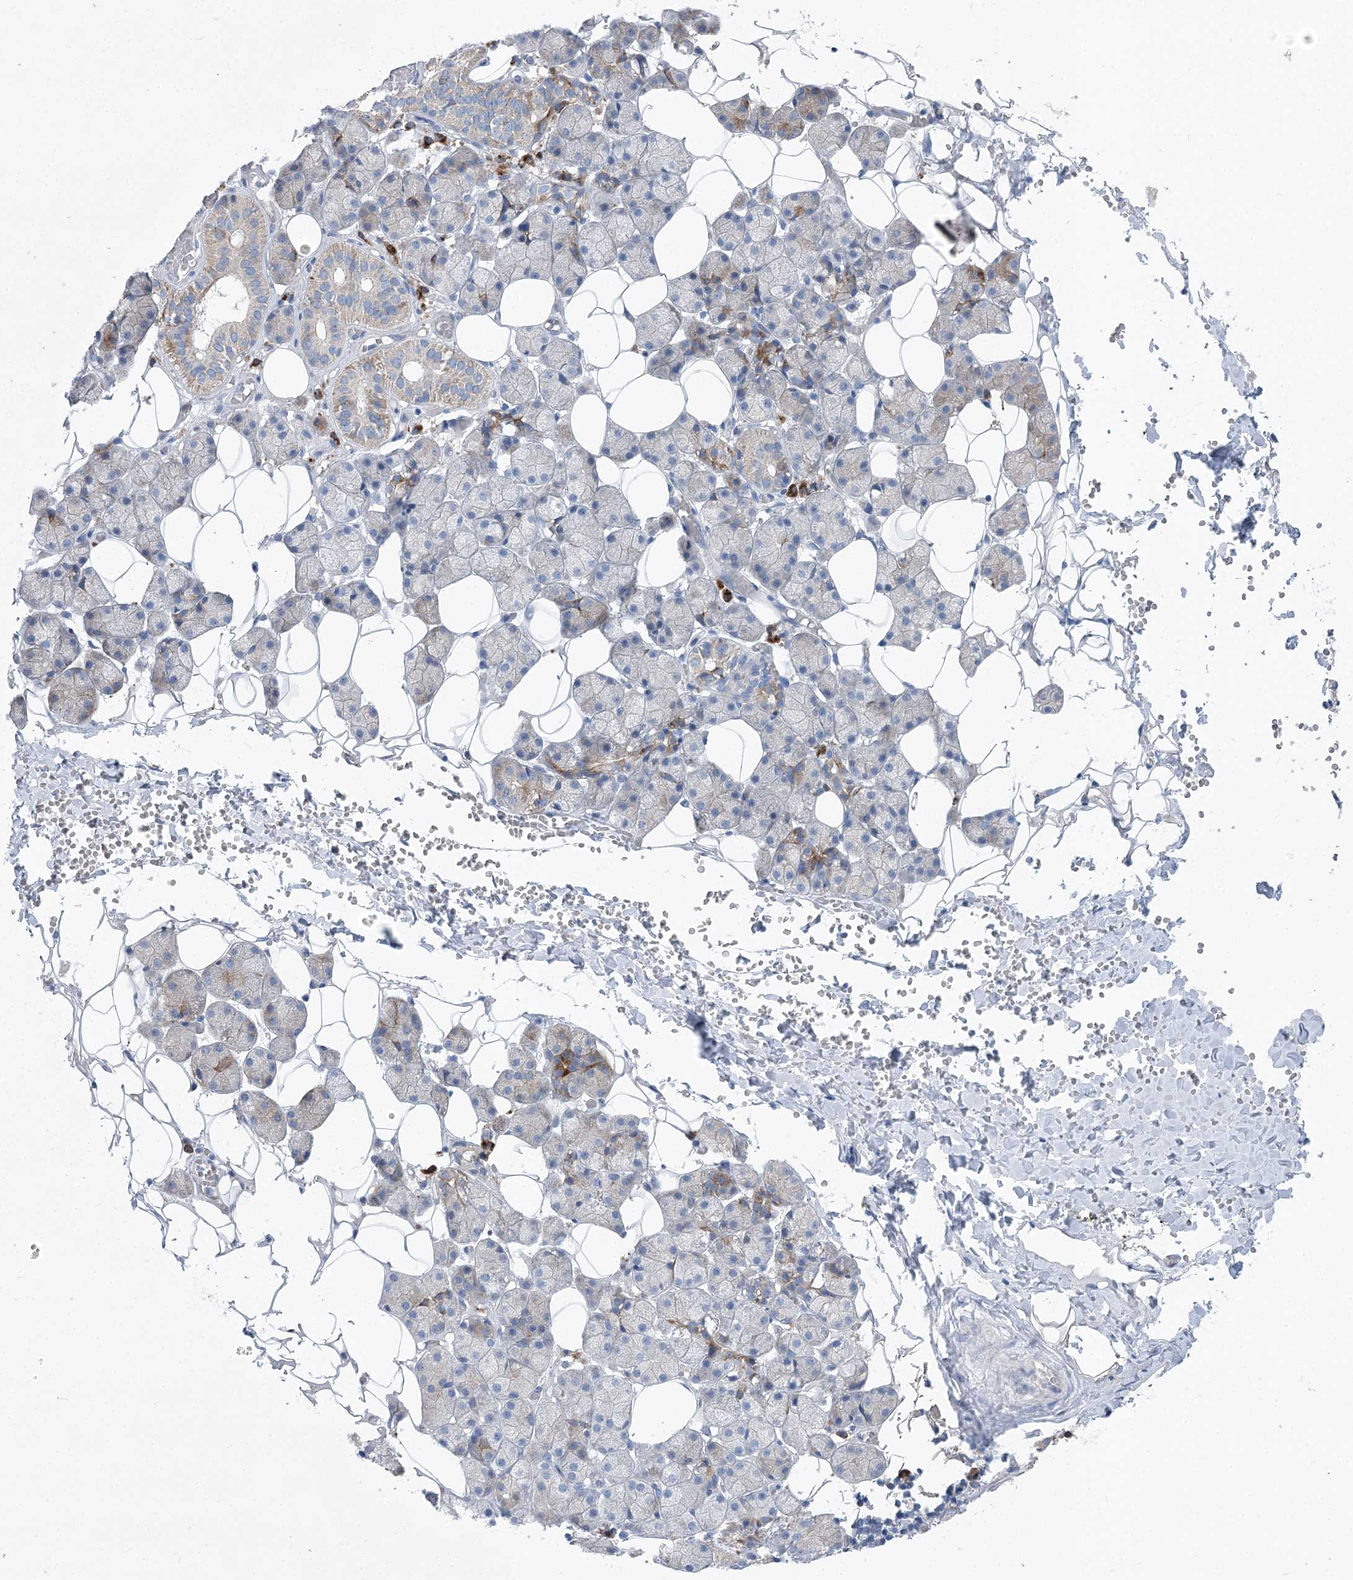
{"staining": {"intensity": "moderate", "quantity": "25%-75%", "location": "cytoplasmic/membranous"}, "tissue": "salivary gland", "cell_type": "Glandular cells", "image_type": "normal", "snomed": [{"axis": "morphology", "description": "Normal tissue, NOS"}, {"axis": "topography", "description": "Salivary gland"}], "caption": "Protein staining of benign salivary gland exhibits moderate cytoplasmic/membranous staining in about 25%-75% of glandular cells.", "gene": "POGLUT1", "patient": {"sex": "female", "age": 33}}